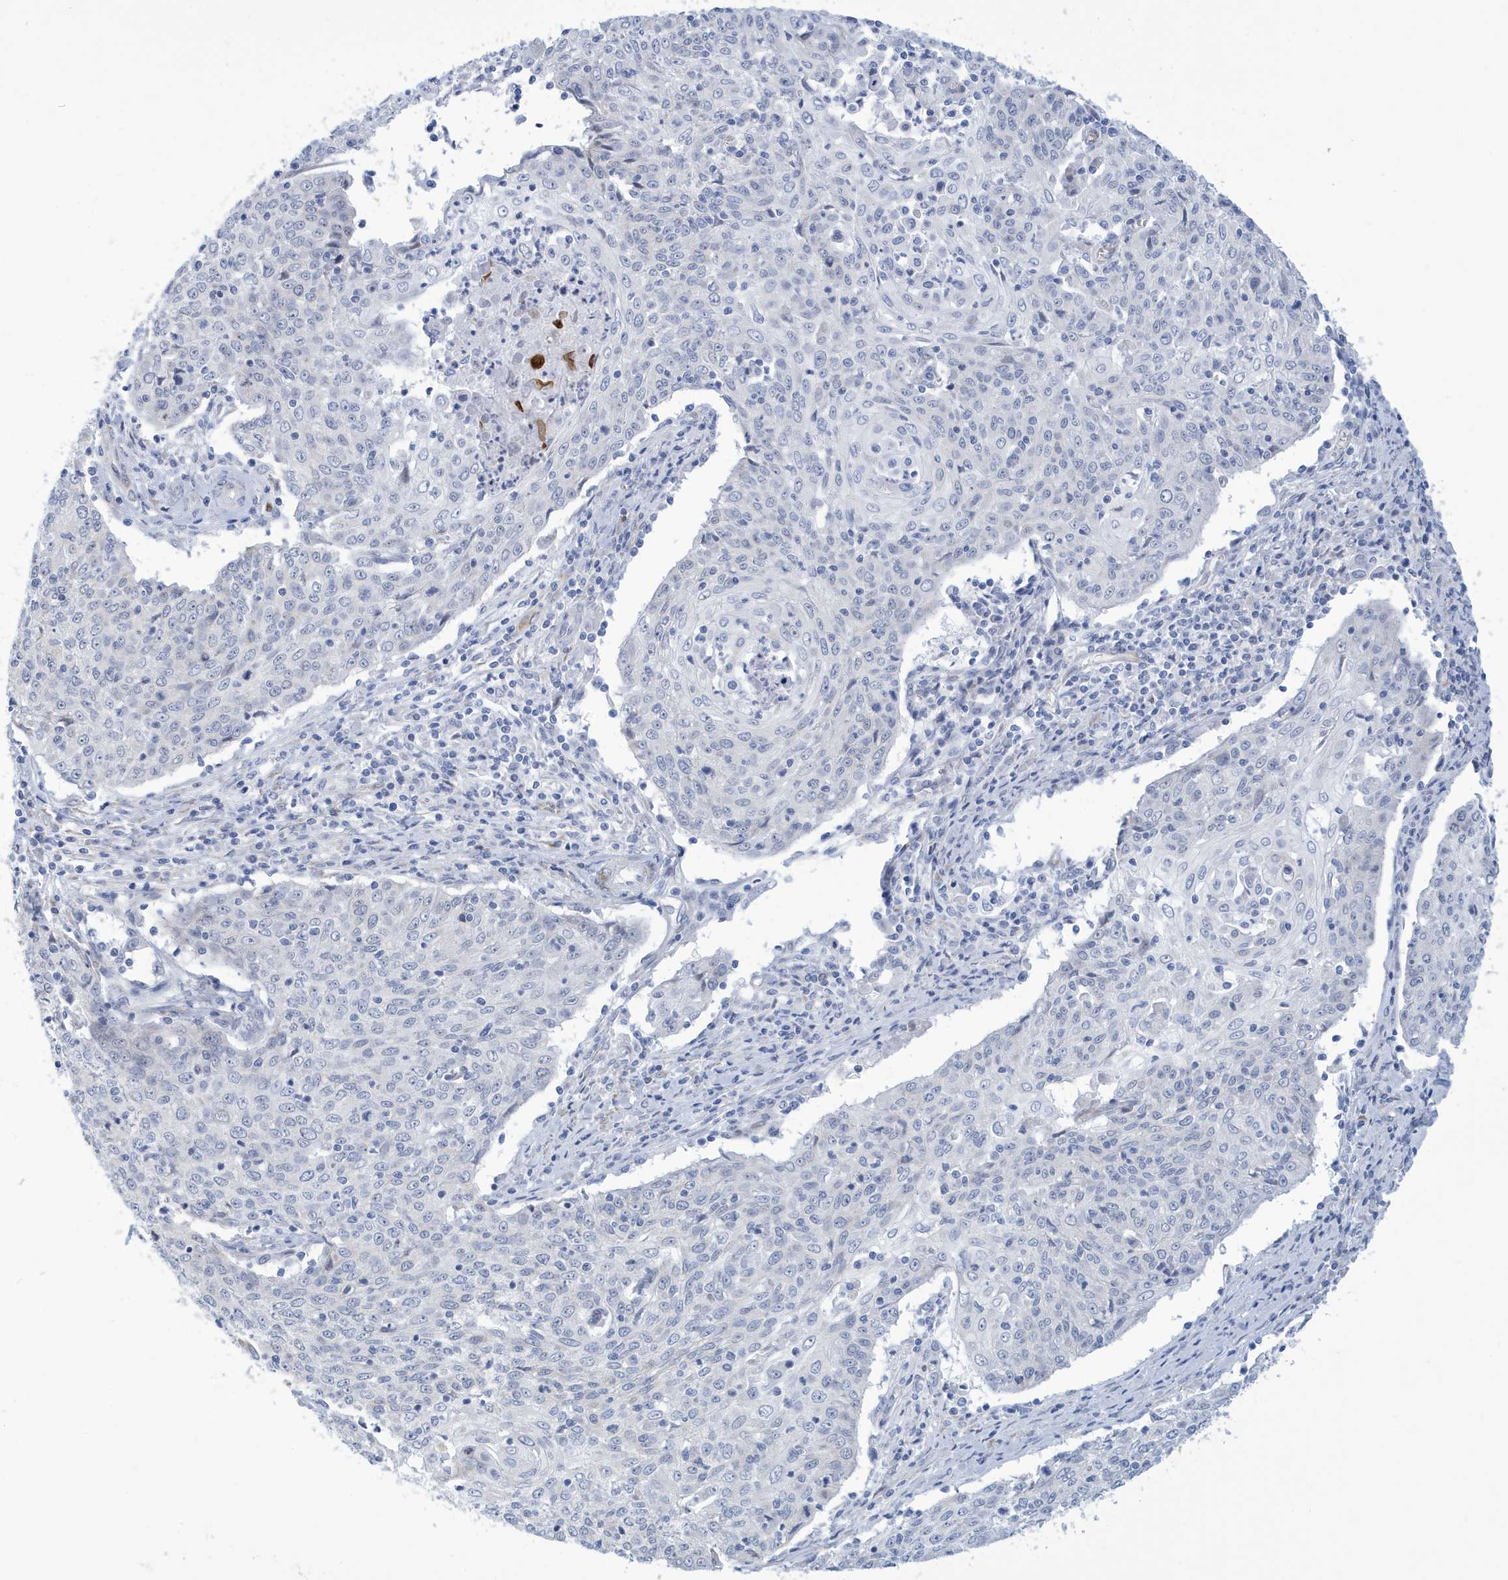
{"staining": {"intensity": "negative", "quantity": "none", "location": "none"}, "tissue": "cervical cancer", "cell_type": "Tumor cells", "image_type": "cancer", "snomed": [{"axis": "morphology", "description": "Squamous cell carcinoma, NOS"}, {"axis": "topography", "description": "Cervix"}], "caption": "Tumor cells are negative for brown protein staining in cervical cancer.", "gene": "SEMA3F", "patient": {"sex": "female", "age": 48}}